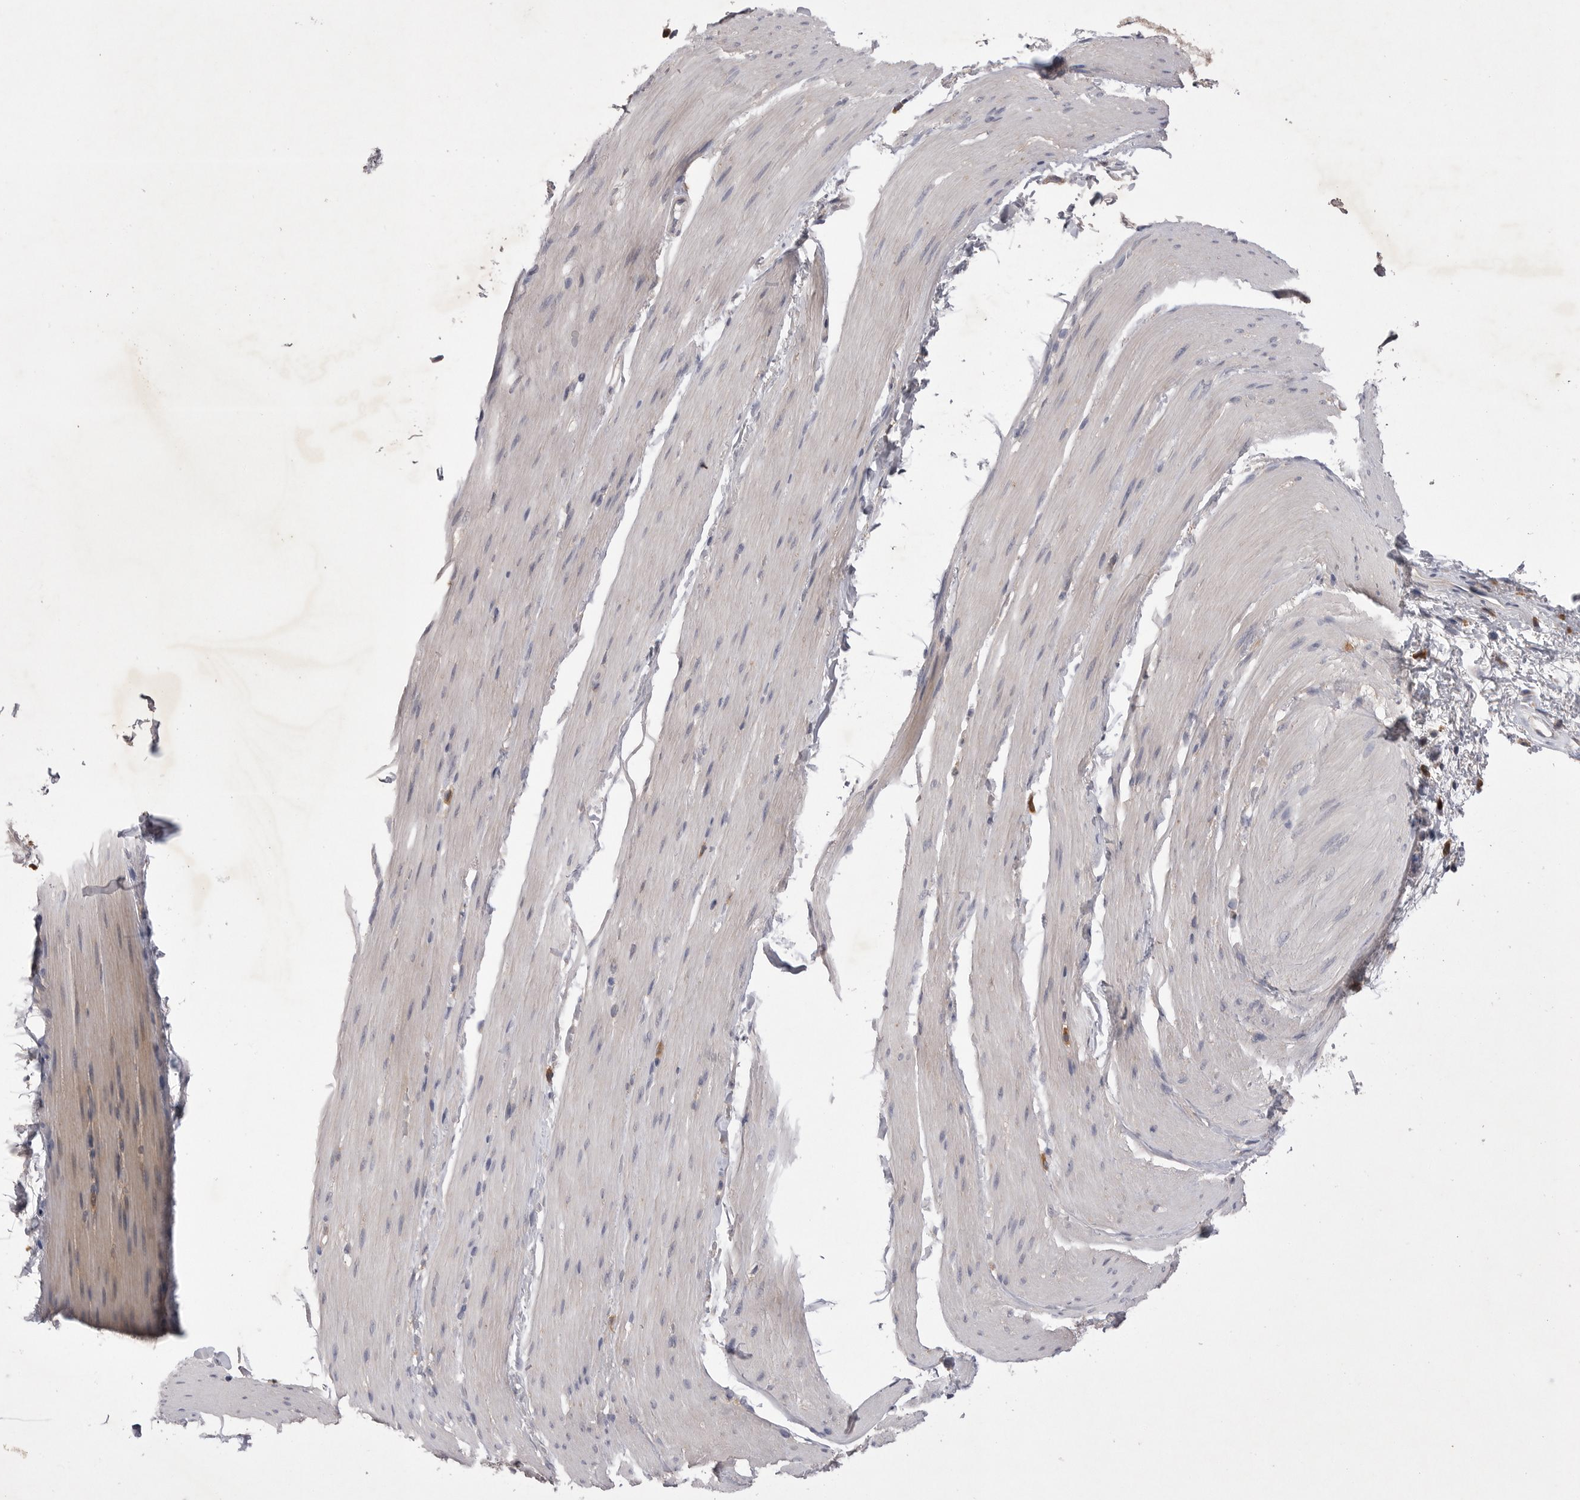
{"staining": {"intensity": "negative", "quantity": "none", "location": "none"}, "tissue": "smooth muscle", "cell_type": "Smooth muscle cells", "image_type": "normal", "snomed": [{"axis": "morphology", "description": "Normal tissue, NOS"}, {"axis": "topography", "description": "Smooth muscle"}, {"axis": "topography", "description": "Small intestine"}], "caption": "The immunohistochemistry (IHC) histopathology image has no significant expression in smooth muscle cells of smooth muscle.", "gene": "VAC14", "patient": {"sex": "female", "age": 84}}